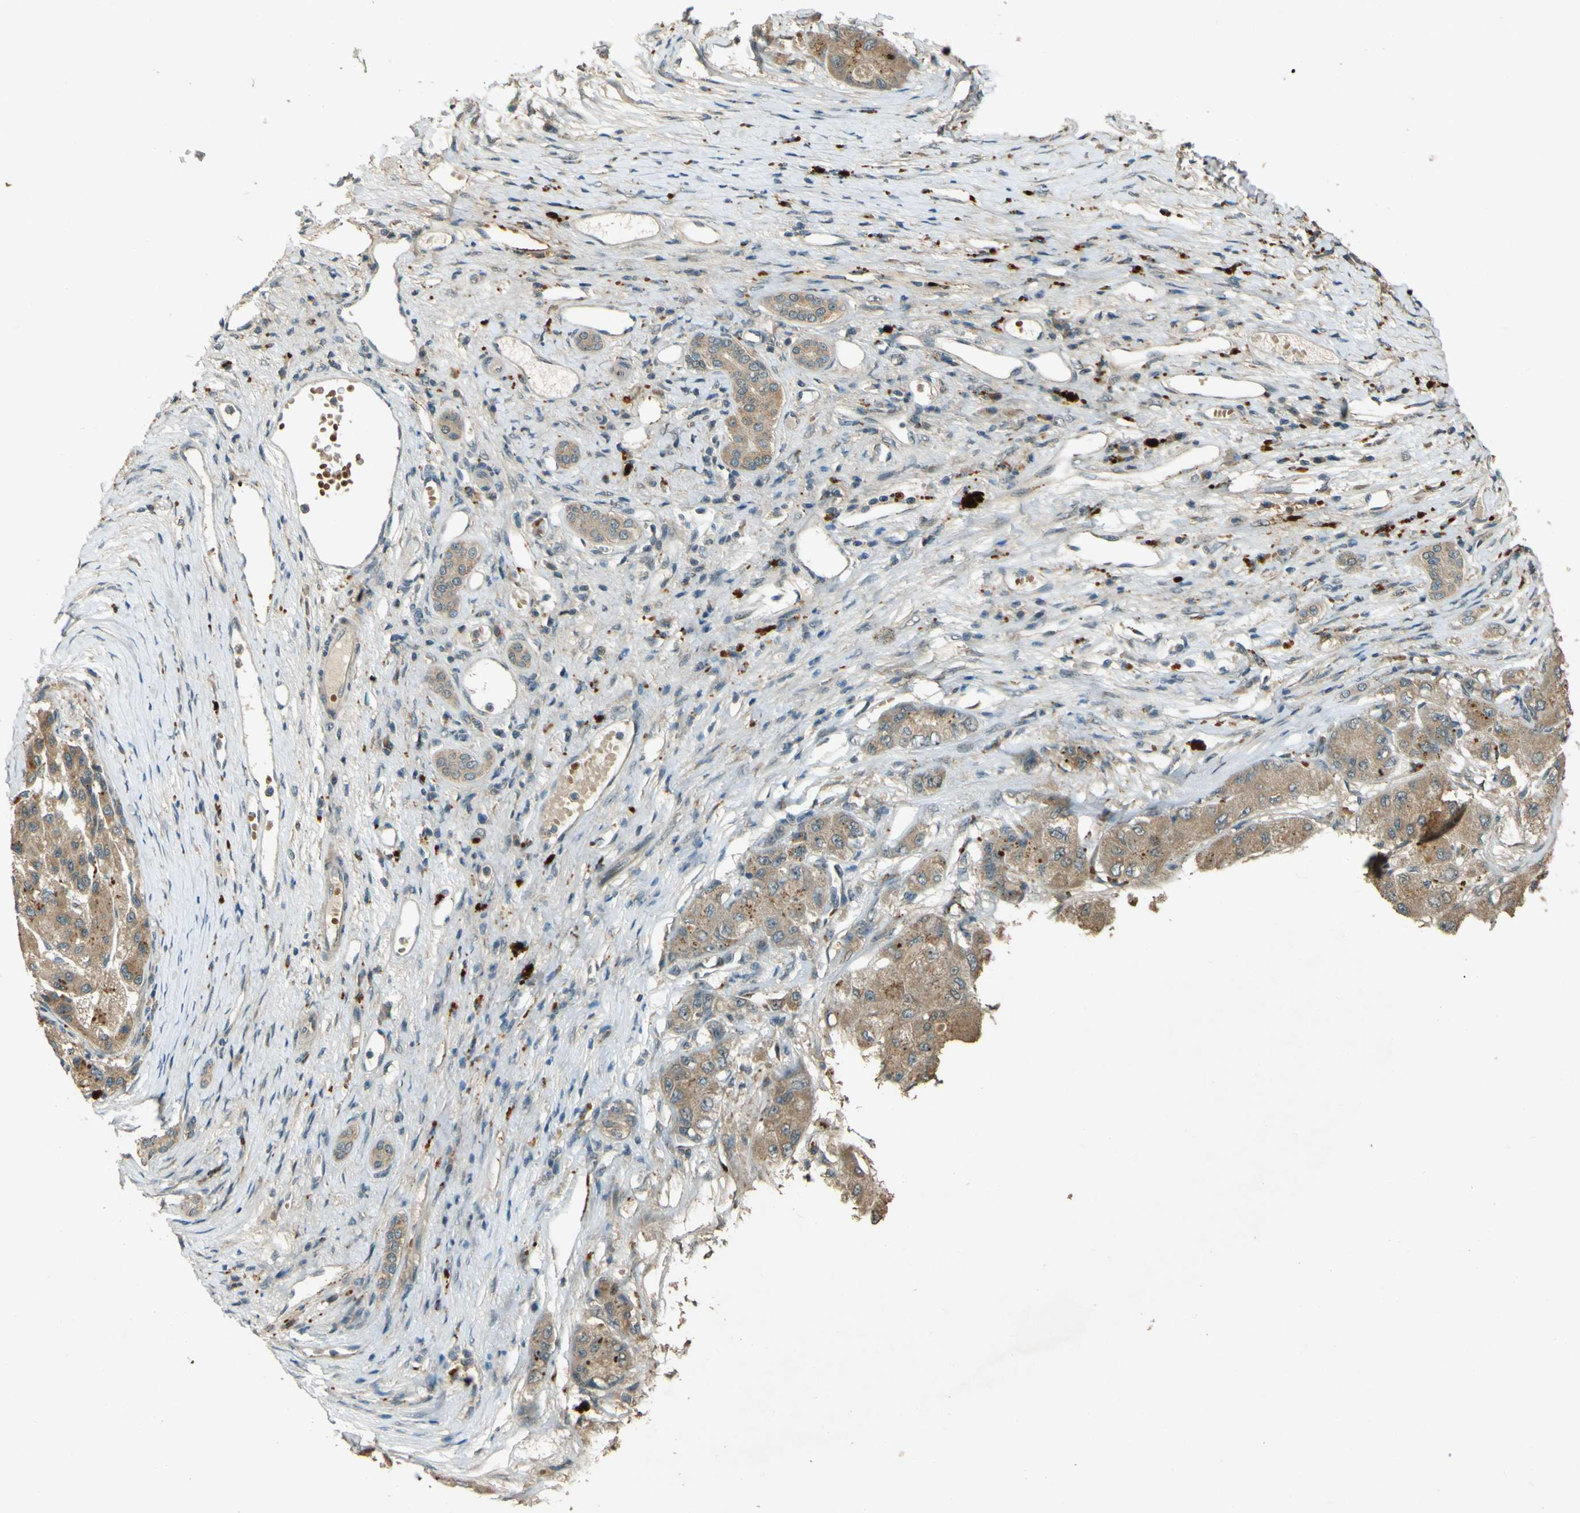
{"staining": {"intensity": "moderate", "quantity": ">75%", "location": "cytoplasmic/membranous"}, "tissue": "liver cancer", "cell_type": "Tumor cells", "image_type": "cancer", "snomed": [{"axis": "morphology", "description": "Carcinoma, Hepatocellular, NOS"}, {"axis": "topography", "description": "Liver"}], "caption": "A brown stain highlights moderate cytoplasmic/membranous positivity of a protein in liver cancer tumor cells.", "gene": "MPDZ", "patient": {"sex": "male", "age": 80}}